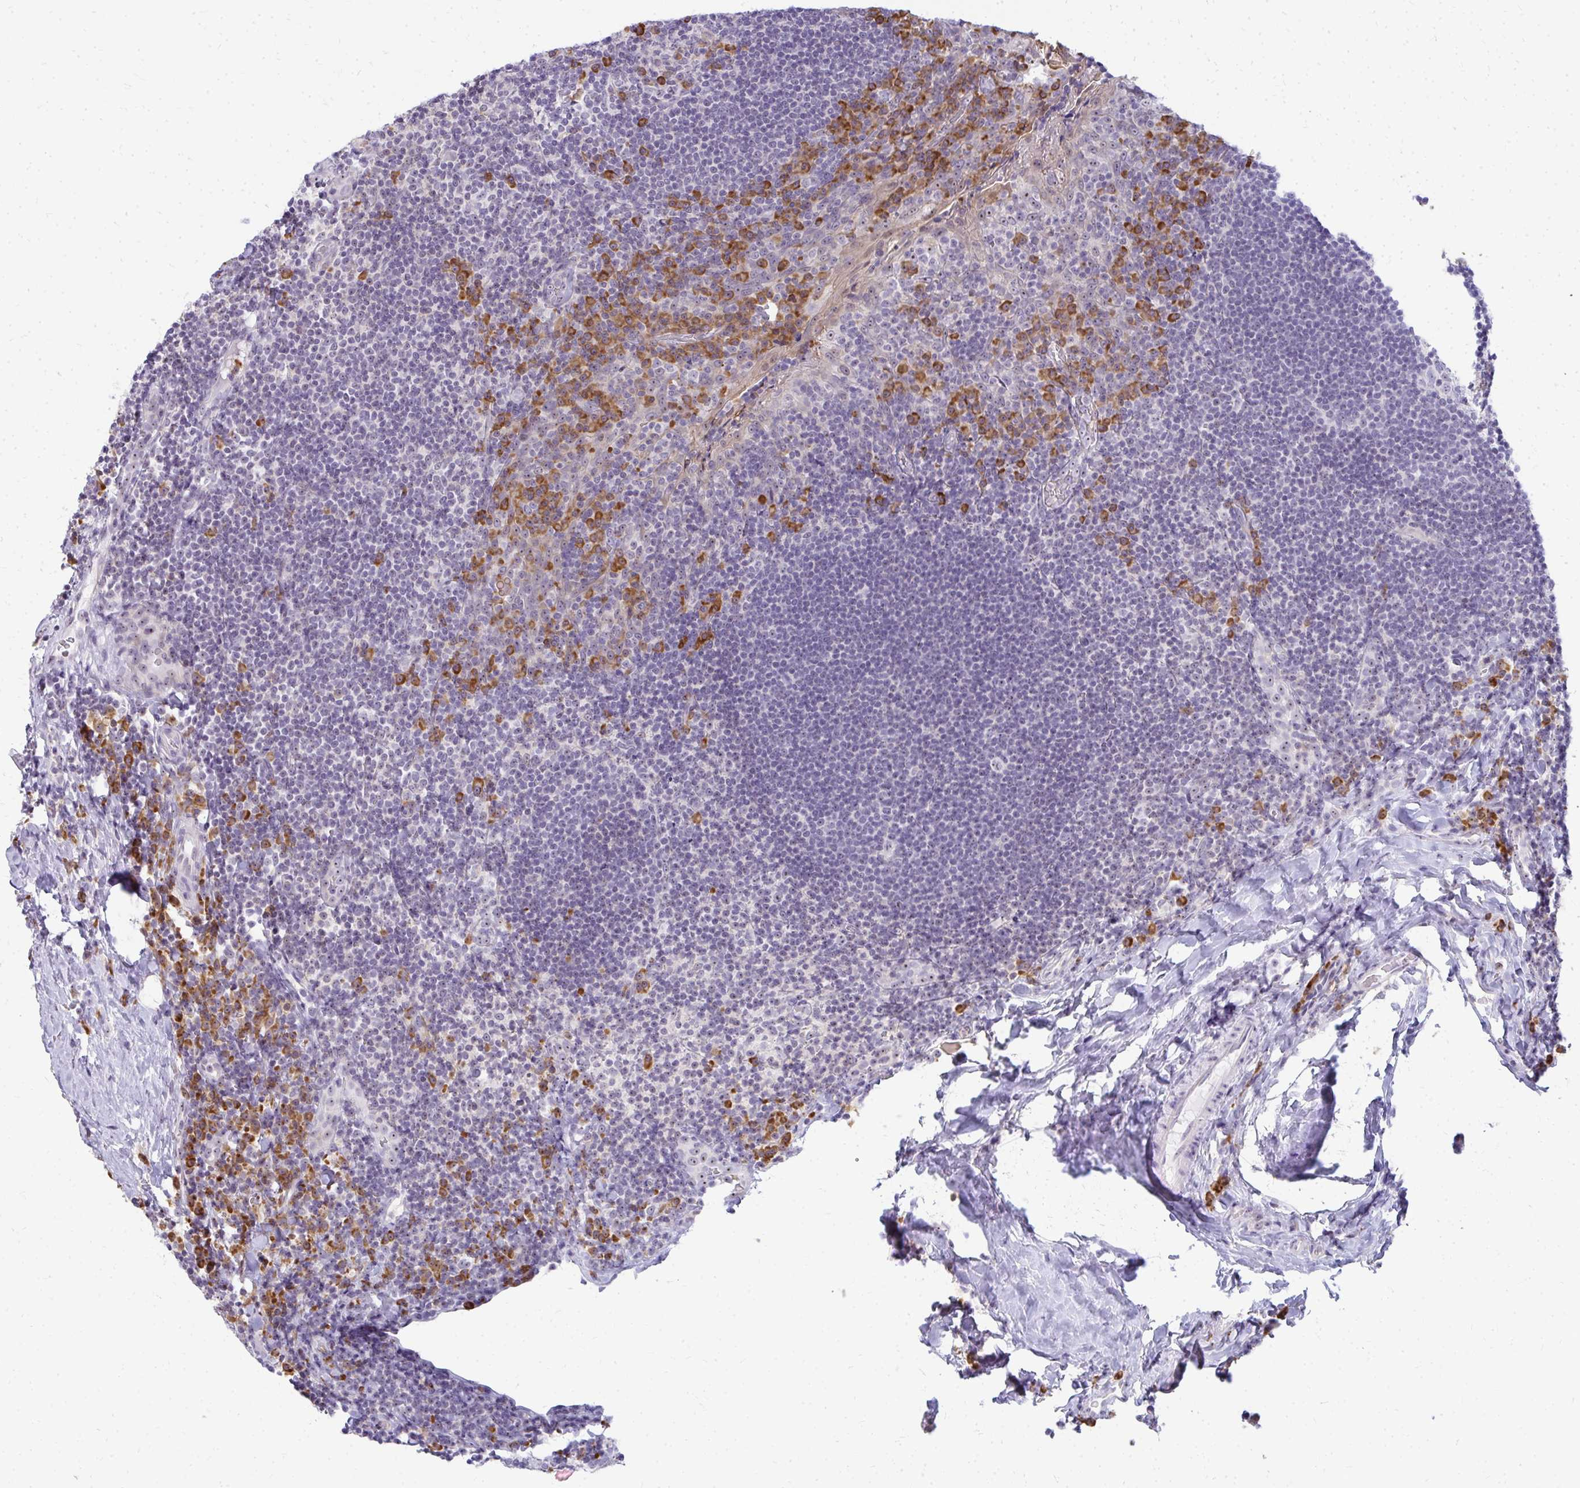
{"staining": {"intensity": "strong", "quantity": "<25%", "location": "cytoplasmic/membranous"}, "tissue": "tonsil", "cell_type": "Germinal center cells", "image_type": "normal", "snomed": [{"axis": "morphology", "description": "Normal tissue, NOS"}, {"axis": "topography", "description": "Tonsil"}], "caption": "Benign tonsil reveals strong cytoplasmic/membranous expression in about <25% of germinal center cells, visualized by immunohistochemistry. Nuclei are stained in blue.", "gene": "FAM9A", "patient": {"sex": "male", "age": 17}}